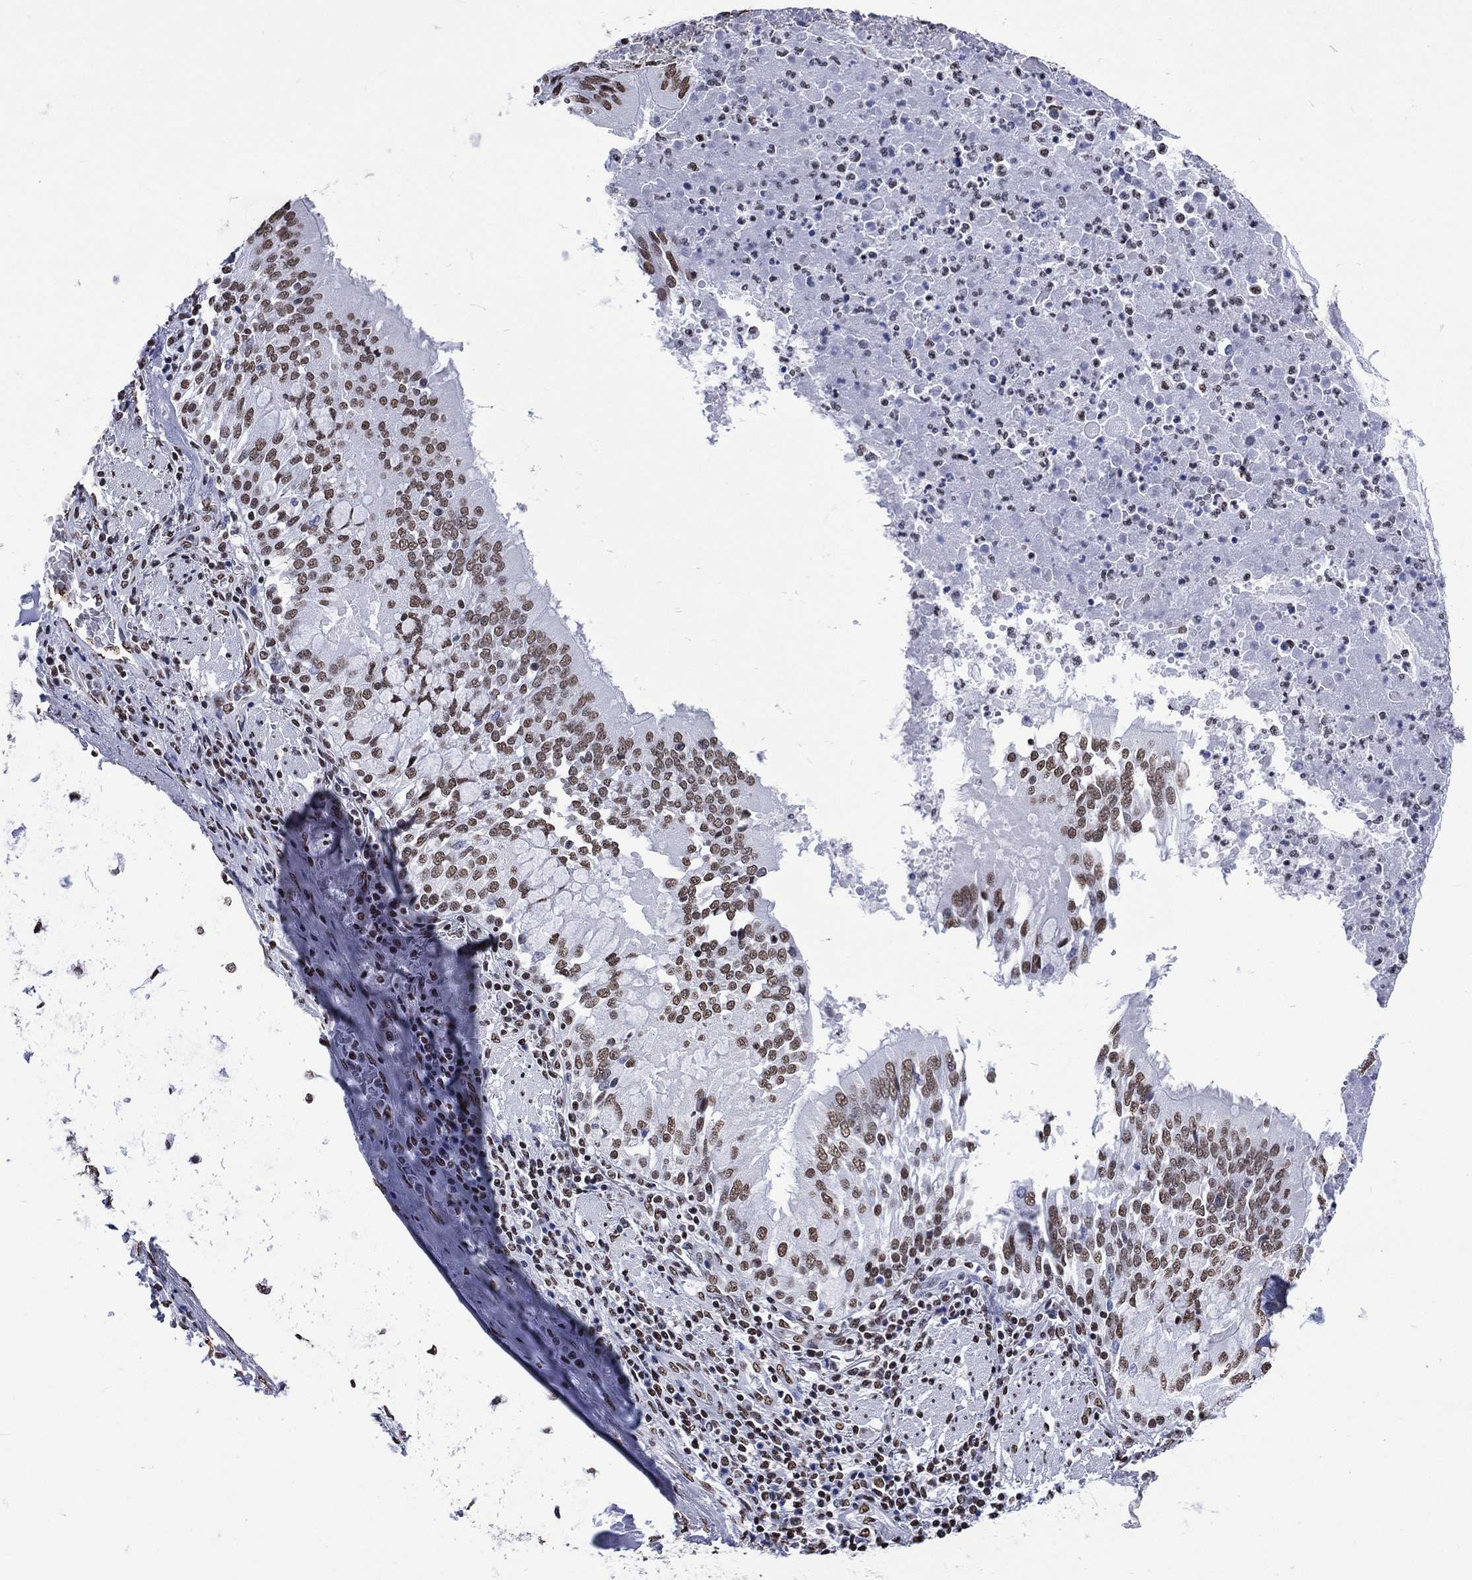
{"staining": {"intensity": "moderate", "quantity": ">75%", "location": "nuclear"}, "tissue": "lung cancer", "cell_type": "Tumor cells", "image_type": "cancer", "snomed": [{"axis": "morphology", "description": "Normal tissue, NOS"}, {"axis": "morphology", "description": "Squamous cell carcinoma, NOS"}, {"axis": "topography", "description": "Bronchus"}, {"axis": "topography", "description": "Lung"}], "caption": "Immunohistochemistry of lung cancer displays medium levels of moderate nuclear expression in approximately >75% of tumor cells.", "gene": "RETREG2", "patient": {"sex": "male", "age": 64}}